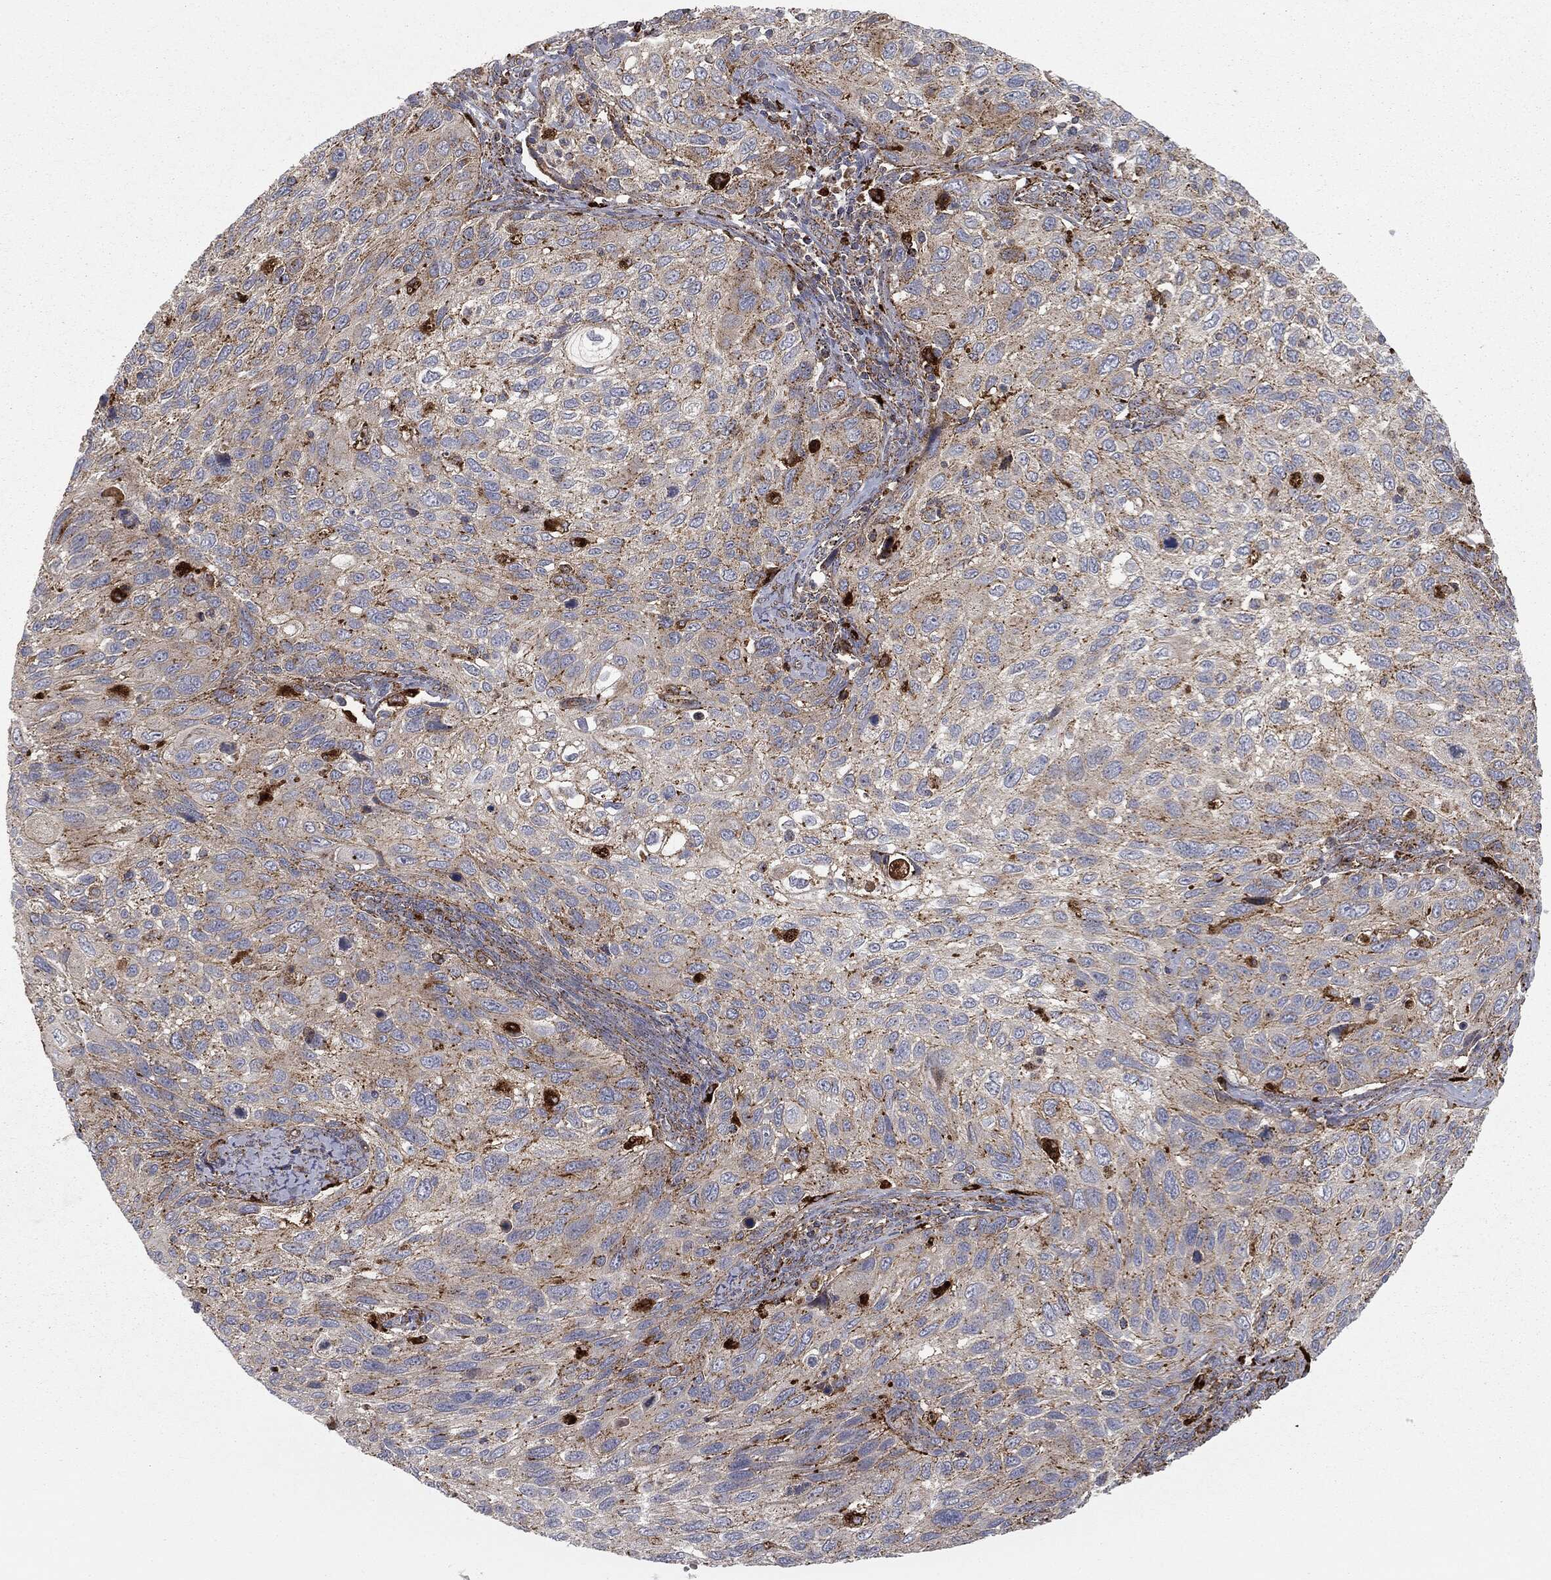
{"staining": {"intensity": "weak", "quantity": "<25%", "location": "cytoplasmic/membranous"}, "tissue": "cervical cancer", "cell_type": "Tumor cells", "image_type": "cancer", "snomed": [{"axis": "morphology", "description": "Squamous cell carcinoma, NOS"}, {"axis": "topography", "description": "Cervix"}], "caption": "Human cervical cancer stained for a protein using immunohistochemistry (IHC) reveals no positivity in tumor cells.", "gene": "CTSA", "patient": {"sex": "female", "age": 70}}